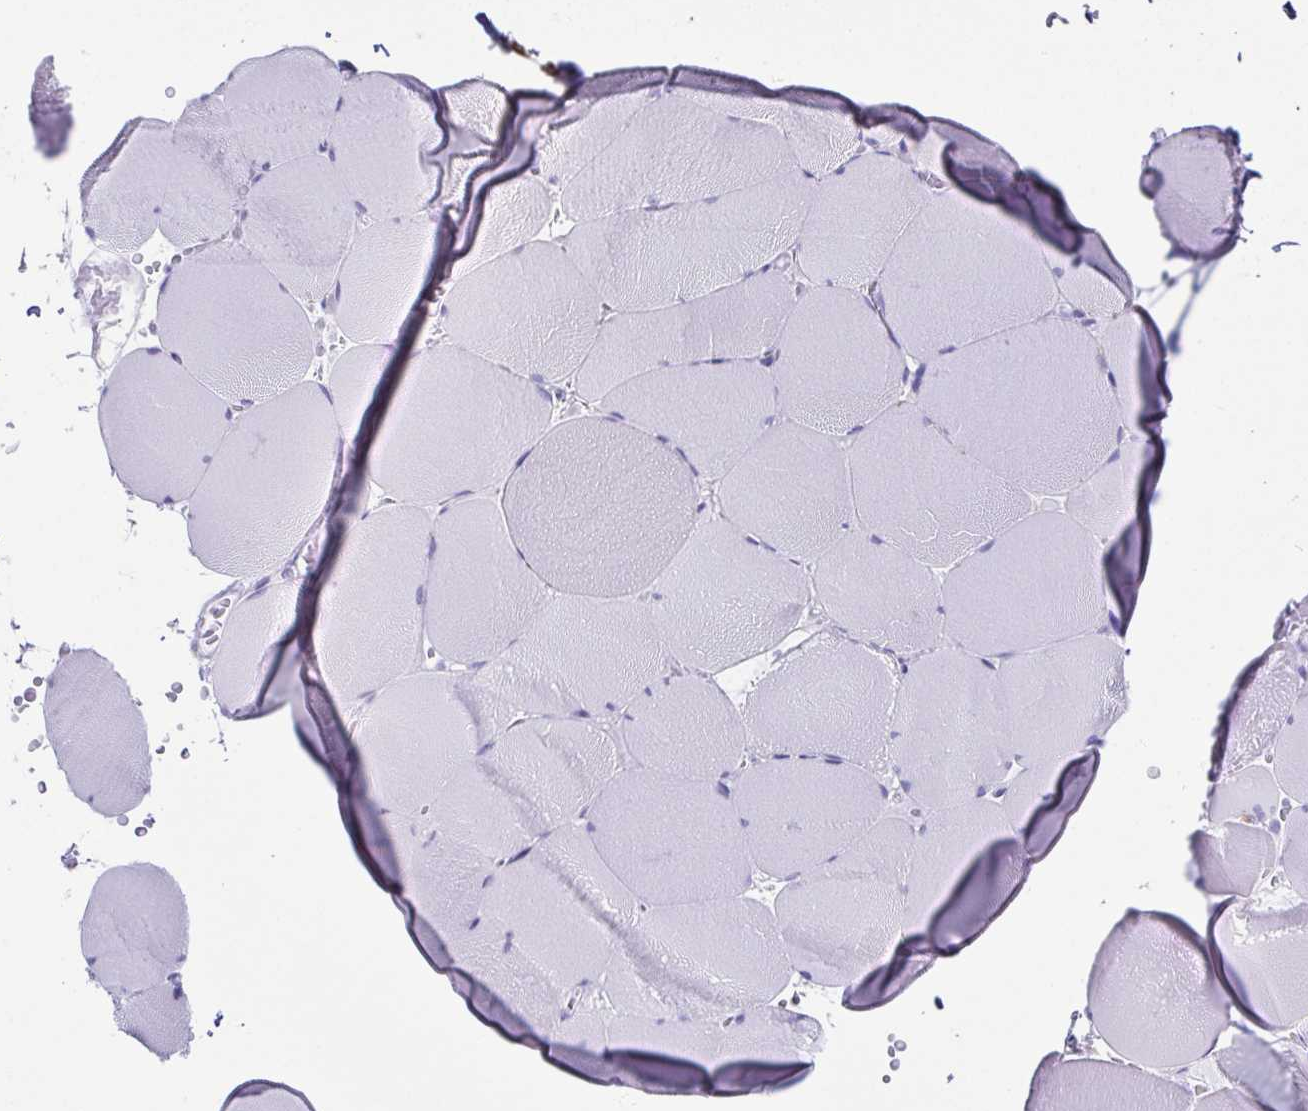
{"staining": {"intensity": "negative", "quantity": "none", "location": "none"}, "tissue": "skeletal muscle", "cell_type": "Myocytes", "image_type": "normal", "snomed": [{"axis": "morphology", "description": "Normal tissue, NOS"}, {"axis": "topography", "description": "Skeletal muscle"}, {"axis": "topography", "description": "Head-Neck"}], "caption": "A high-resolution photomicrograph shows immunohistochemistry (IHC) staining of benign skeletal muscle, which reveals no significant staining in myocytes.", "gene": "CD164L2", "patient": {"sex": "male", "age": 66}}